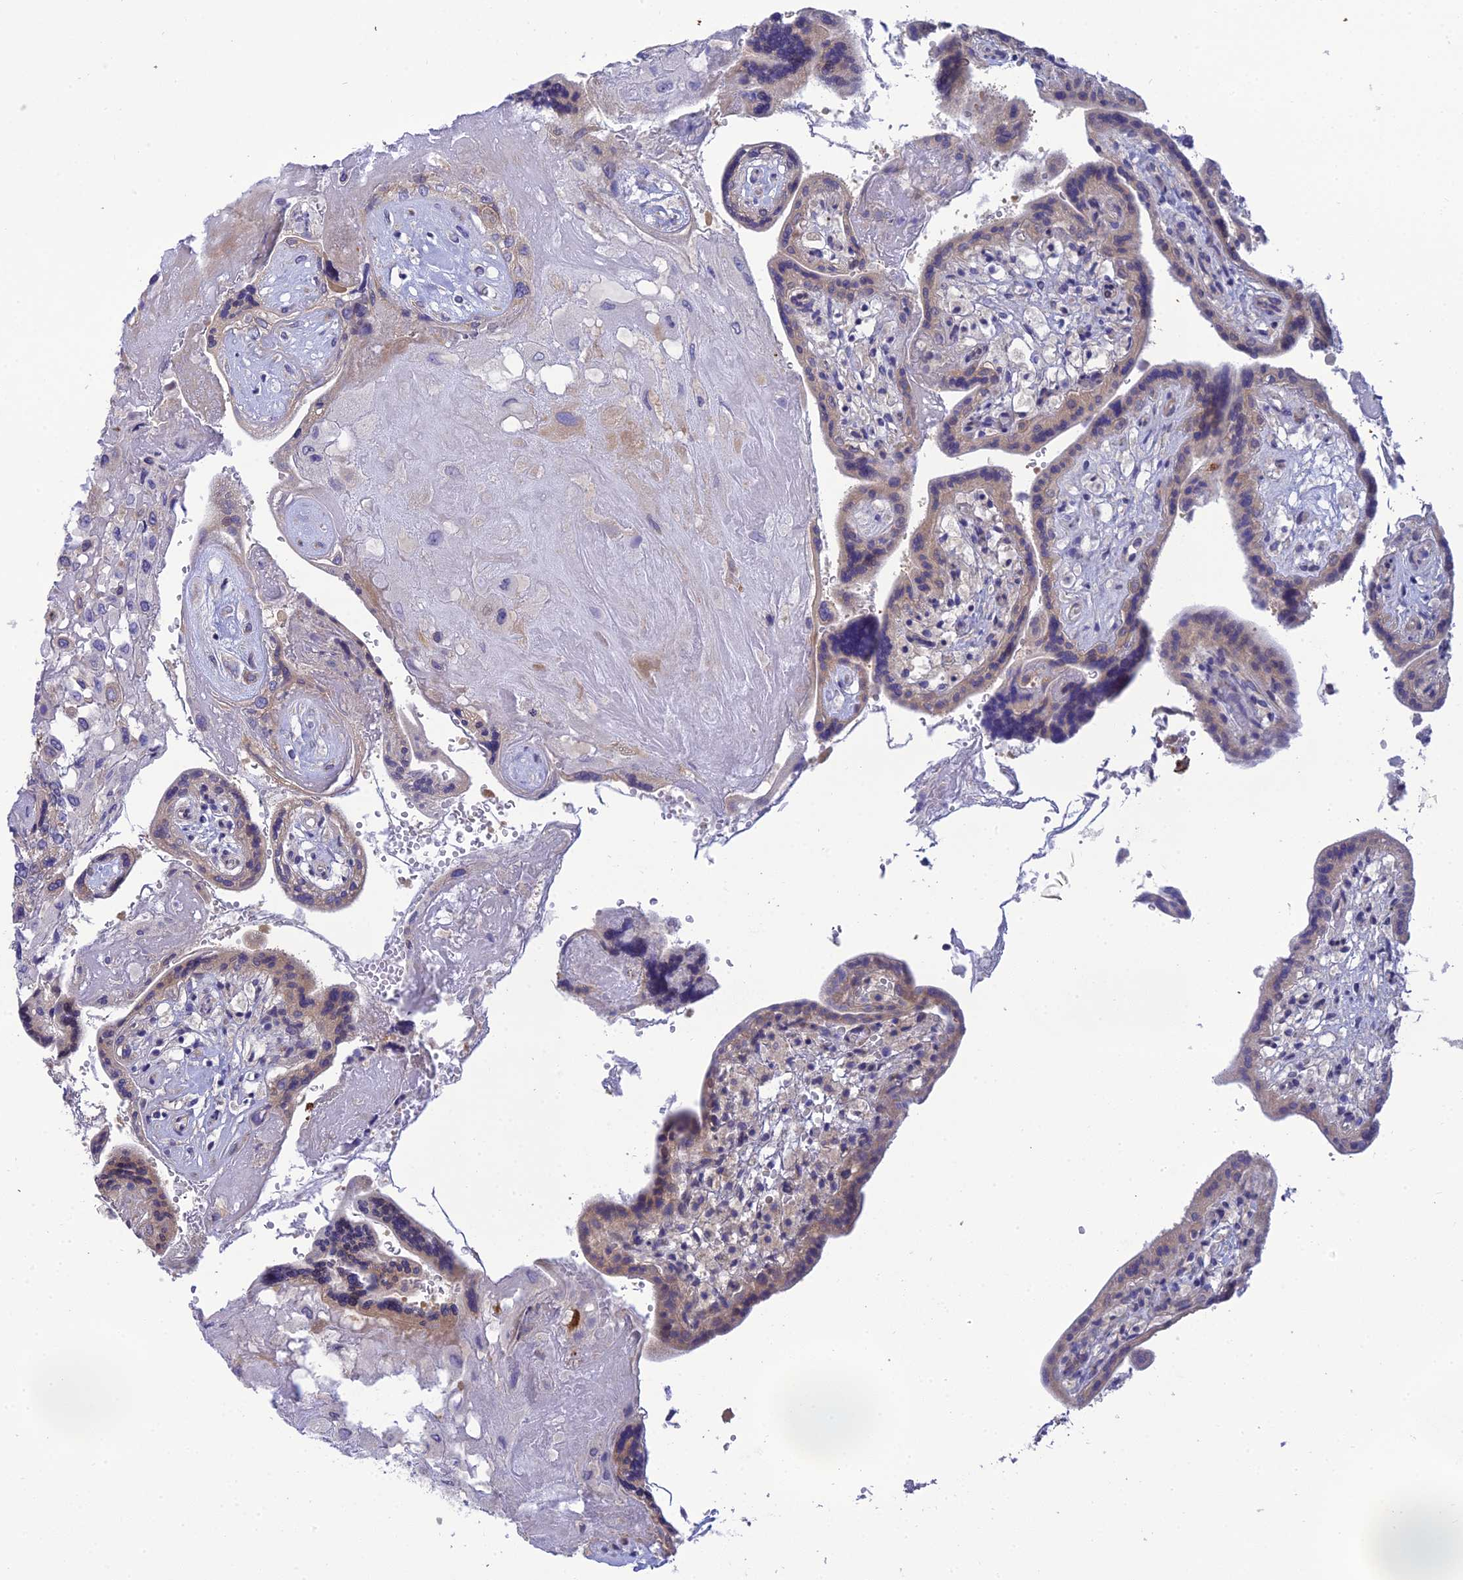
{"staining": {"intensity": "weak", "quantity": "<25%", "location": "cytoplasmic/membranous"}, "tissue": "placenta", "cell_type": "Decidual cells", "image_type": "normal", "snomed": [{"axis": "morphology", "description": "Normal tissue, NOS"}, {"axis": "topography", "description": "Placenta"}], "caption": "The immunohistochemistry (IHC) image has no significant positivity in decidual cells of placenta.", "gene": "CLCN7", "patient": {"sex": "female", "age": 37}}